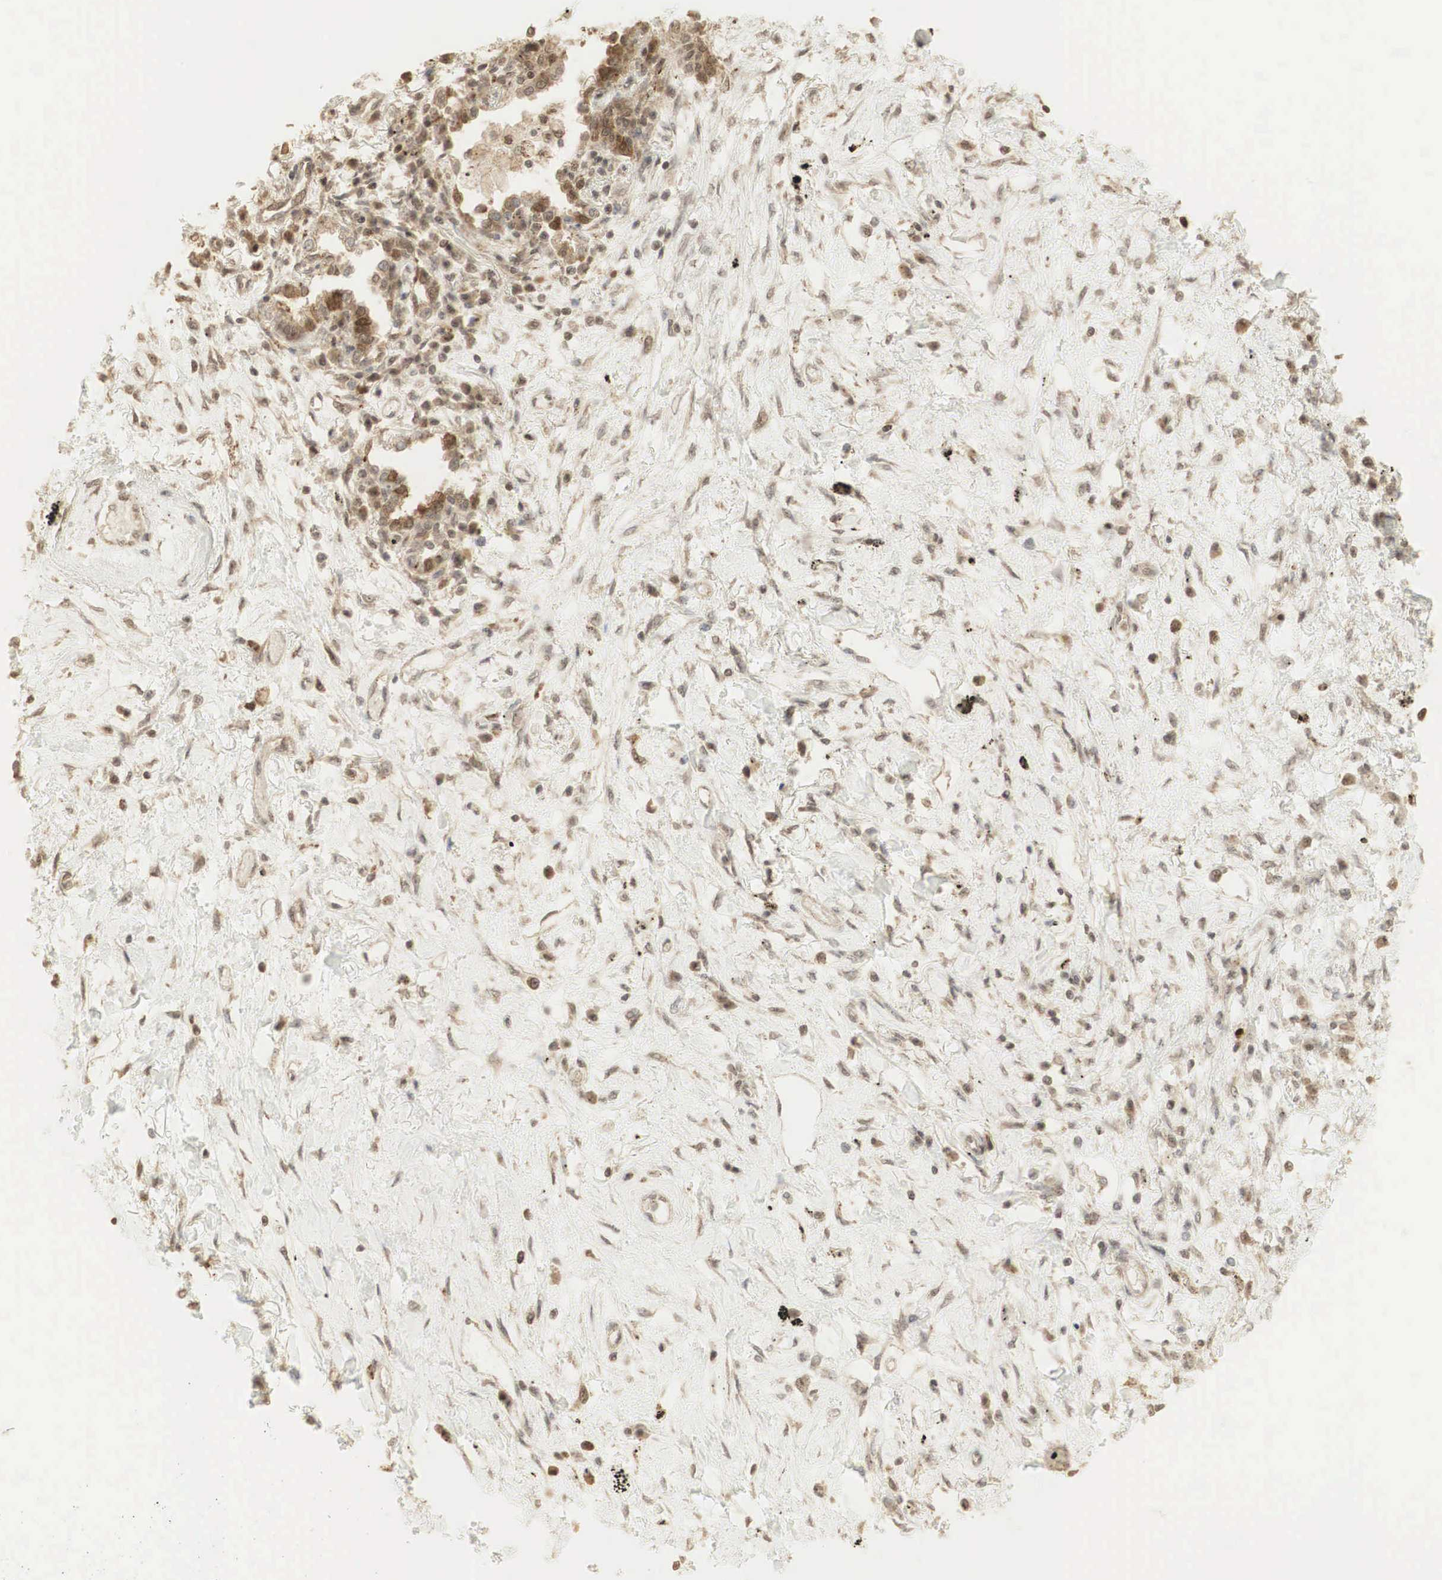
{"staining": {"intensity": "moderate", "quantity": "25%-75%", "location": "cytoplasmic/membranous"}, "tissue": "lung cancer", "cell_type": "Tumor cells", "image_type": "cancer", "snomed": [{"axis": "morphology", "description": "Adenocarcinoma, NOS"}, {"axis": "topography", "description": "Lung"}], "caption": "Immunohistochemistry (IHC) (DAB) staining of lung adenocarcinoma displays moderate cytoplasmic/membranous protein positivity in about 25%-75% of tumor cells.", "gene": "RNF113A", "patient": {"sex": "male", "age": 60}}